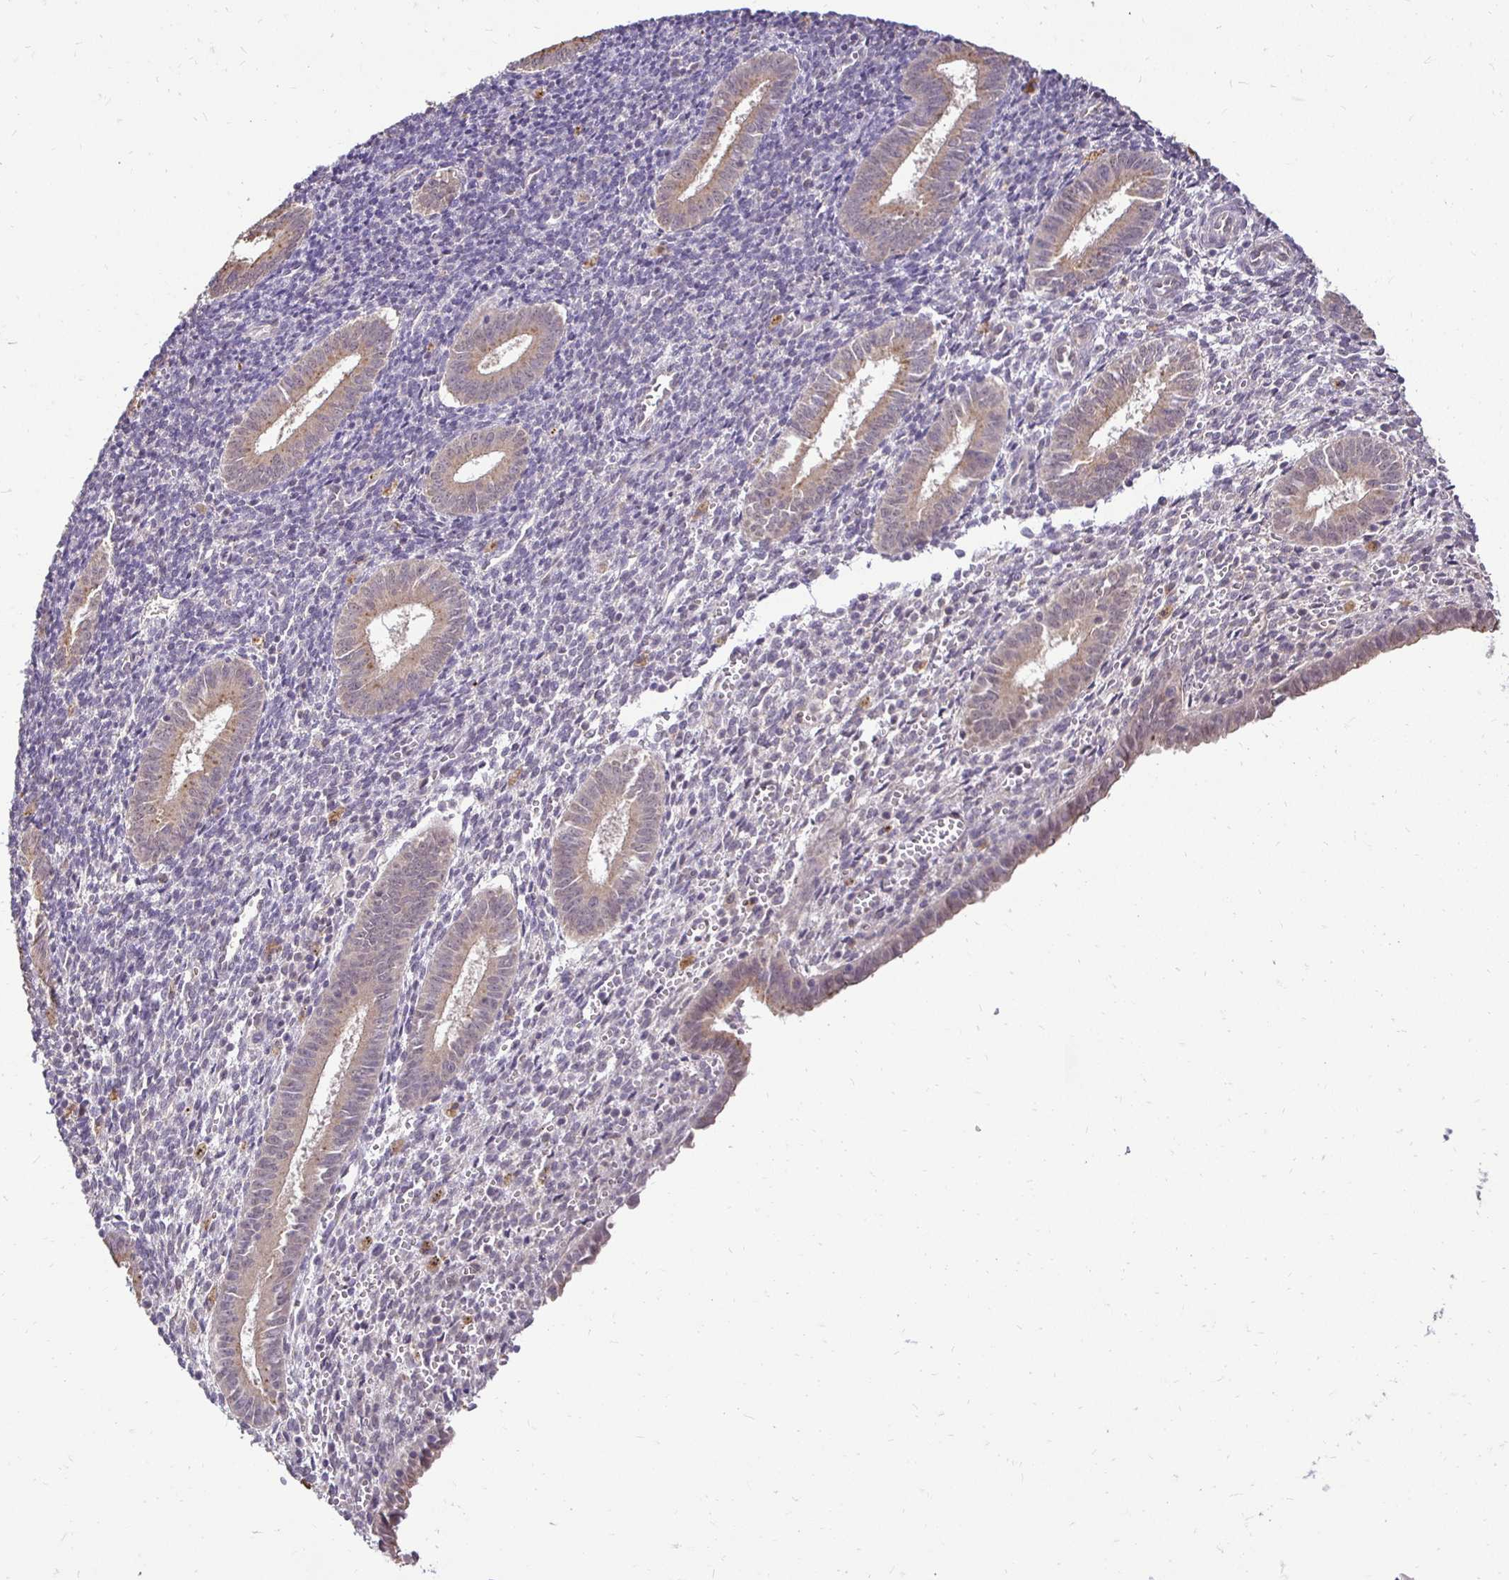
{"staining": {"intensity": "negative", "quantity": "none", "location": "none"}, "tissue": "endometrium", "cell_type": "Cells in endometrial stroma", "image_type": "normal", "snomed": [{"axis": "morphology", "description": "Normal tissue, NOS"}, {"axis": "topography", "description": "Endometrium"}], "caption": "Unremarkable endometrium was stained to show a protein in brown. There is no significant staining in cells in endometrial stroma.", "gene": "RHEBL1", "patient": {"sex": "female", "age": 25}}